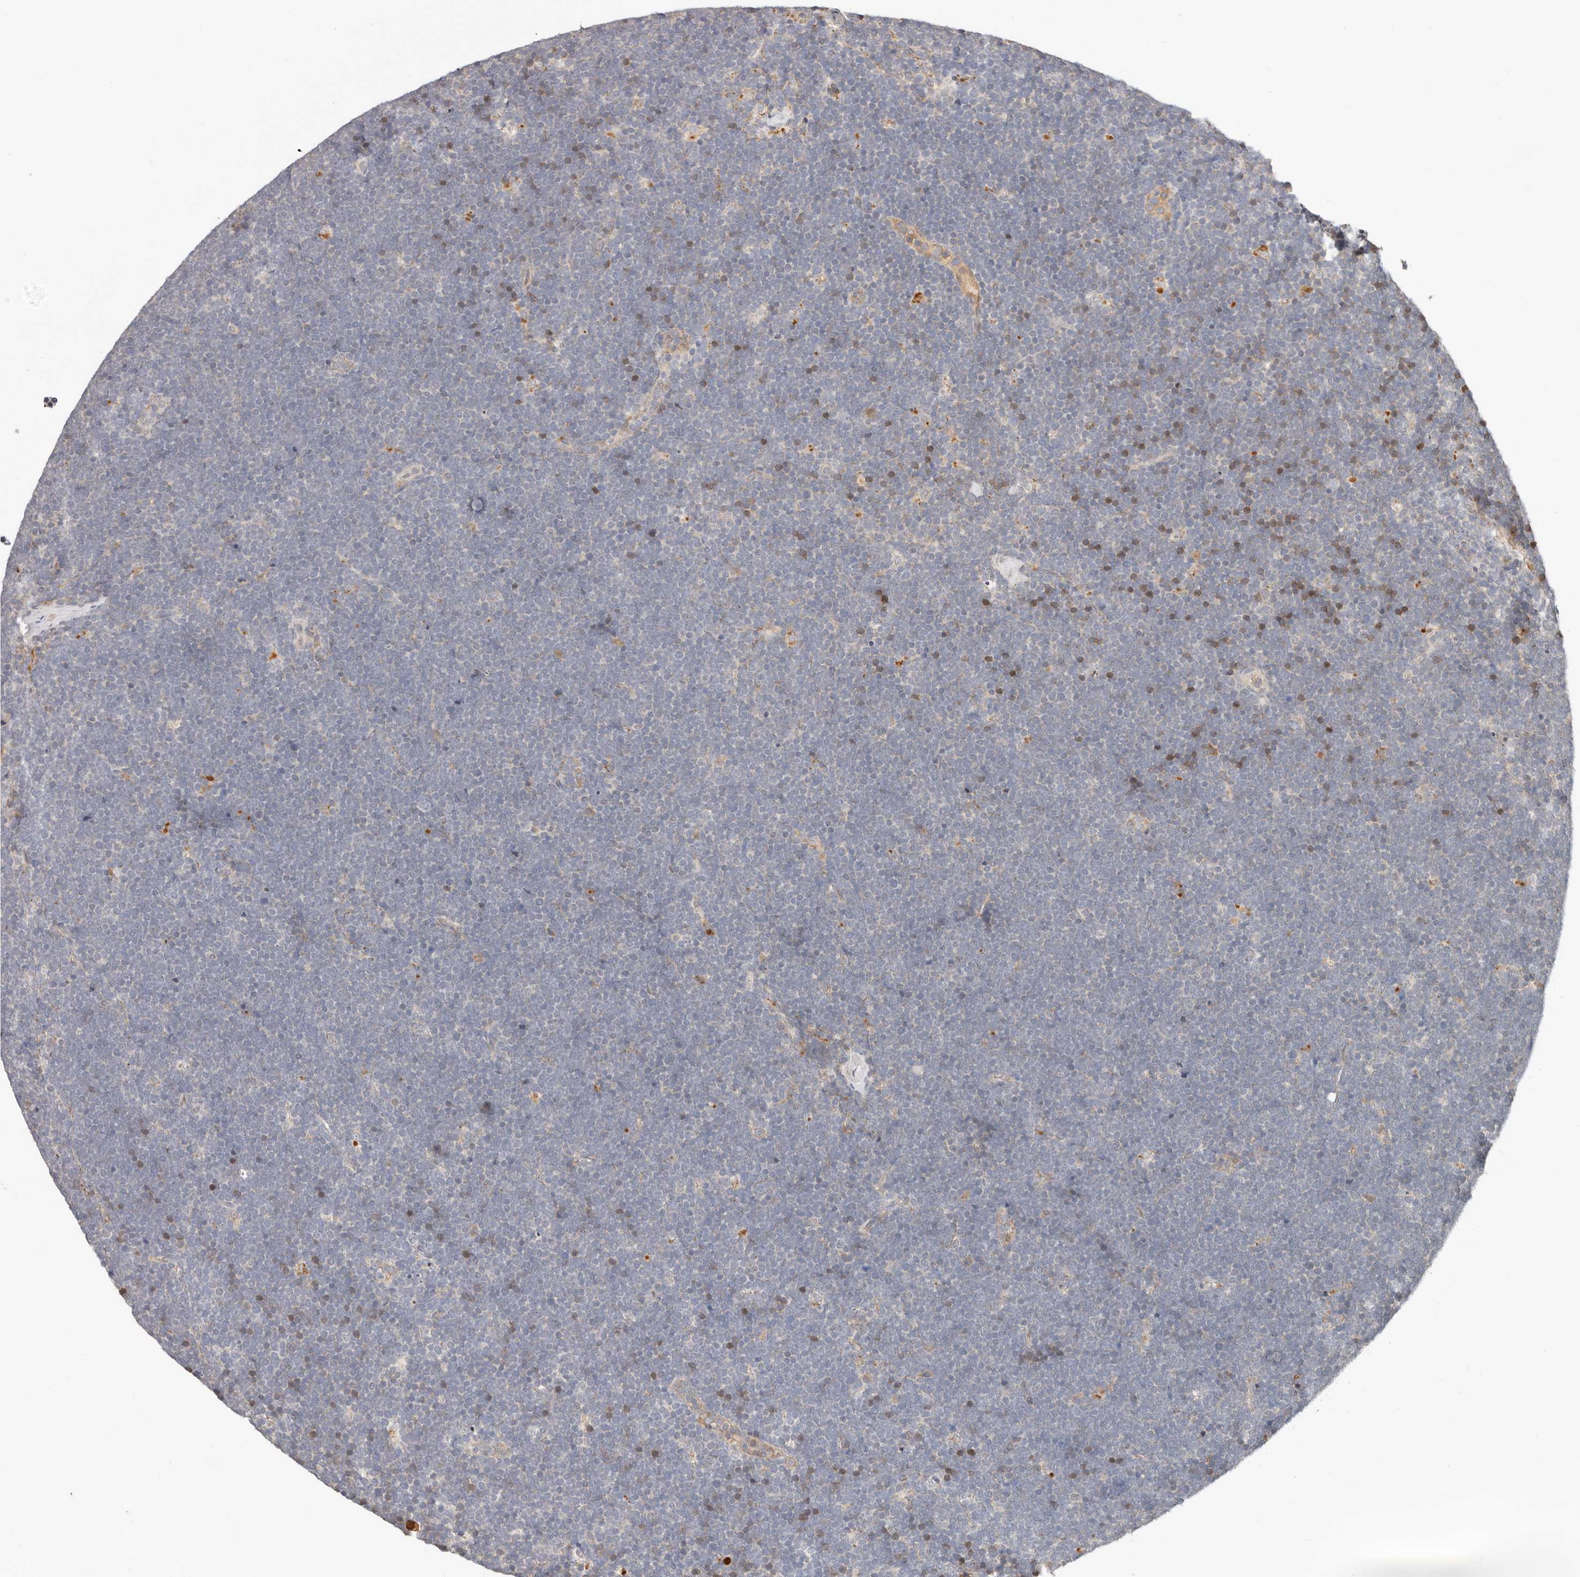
{"staining": {"intensity": "negative", "quantity": "none", "location": "none"}, "tissue": "lymphoma", "cell_type": "Tumor cells", "image_type": "cancer", "snomed": [{"axis": "morphology", "description": "Malignant lymphoma, non-Hodgkin's type, High grade"}, {"axis": "topography", "description": "Lymph node"}], "caption": "Malignant lymphoma, non-Hodgkin's type (high-grade) stained for a protein using immunohistochemistry displays no staining tumor cells.", "gene": "ZRANB1", "patient": {"sex": "male", "age": 13}}